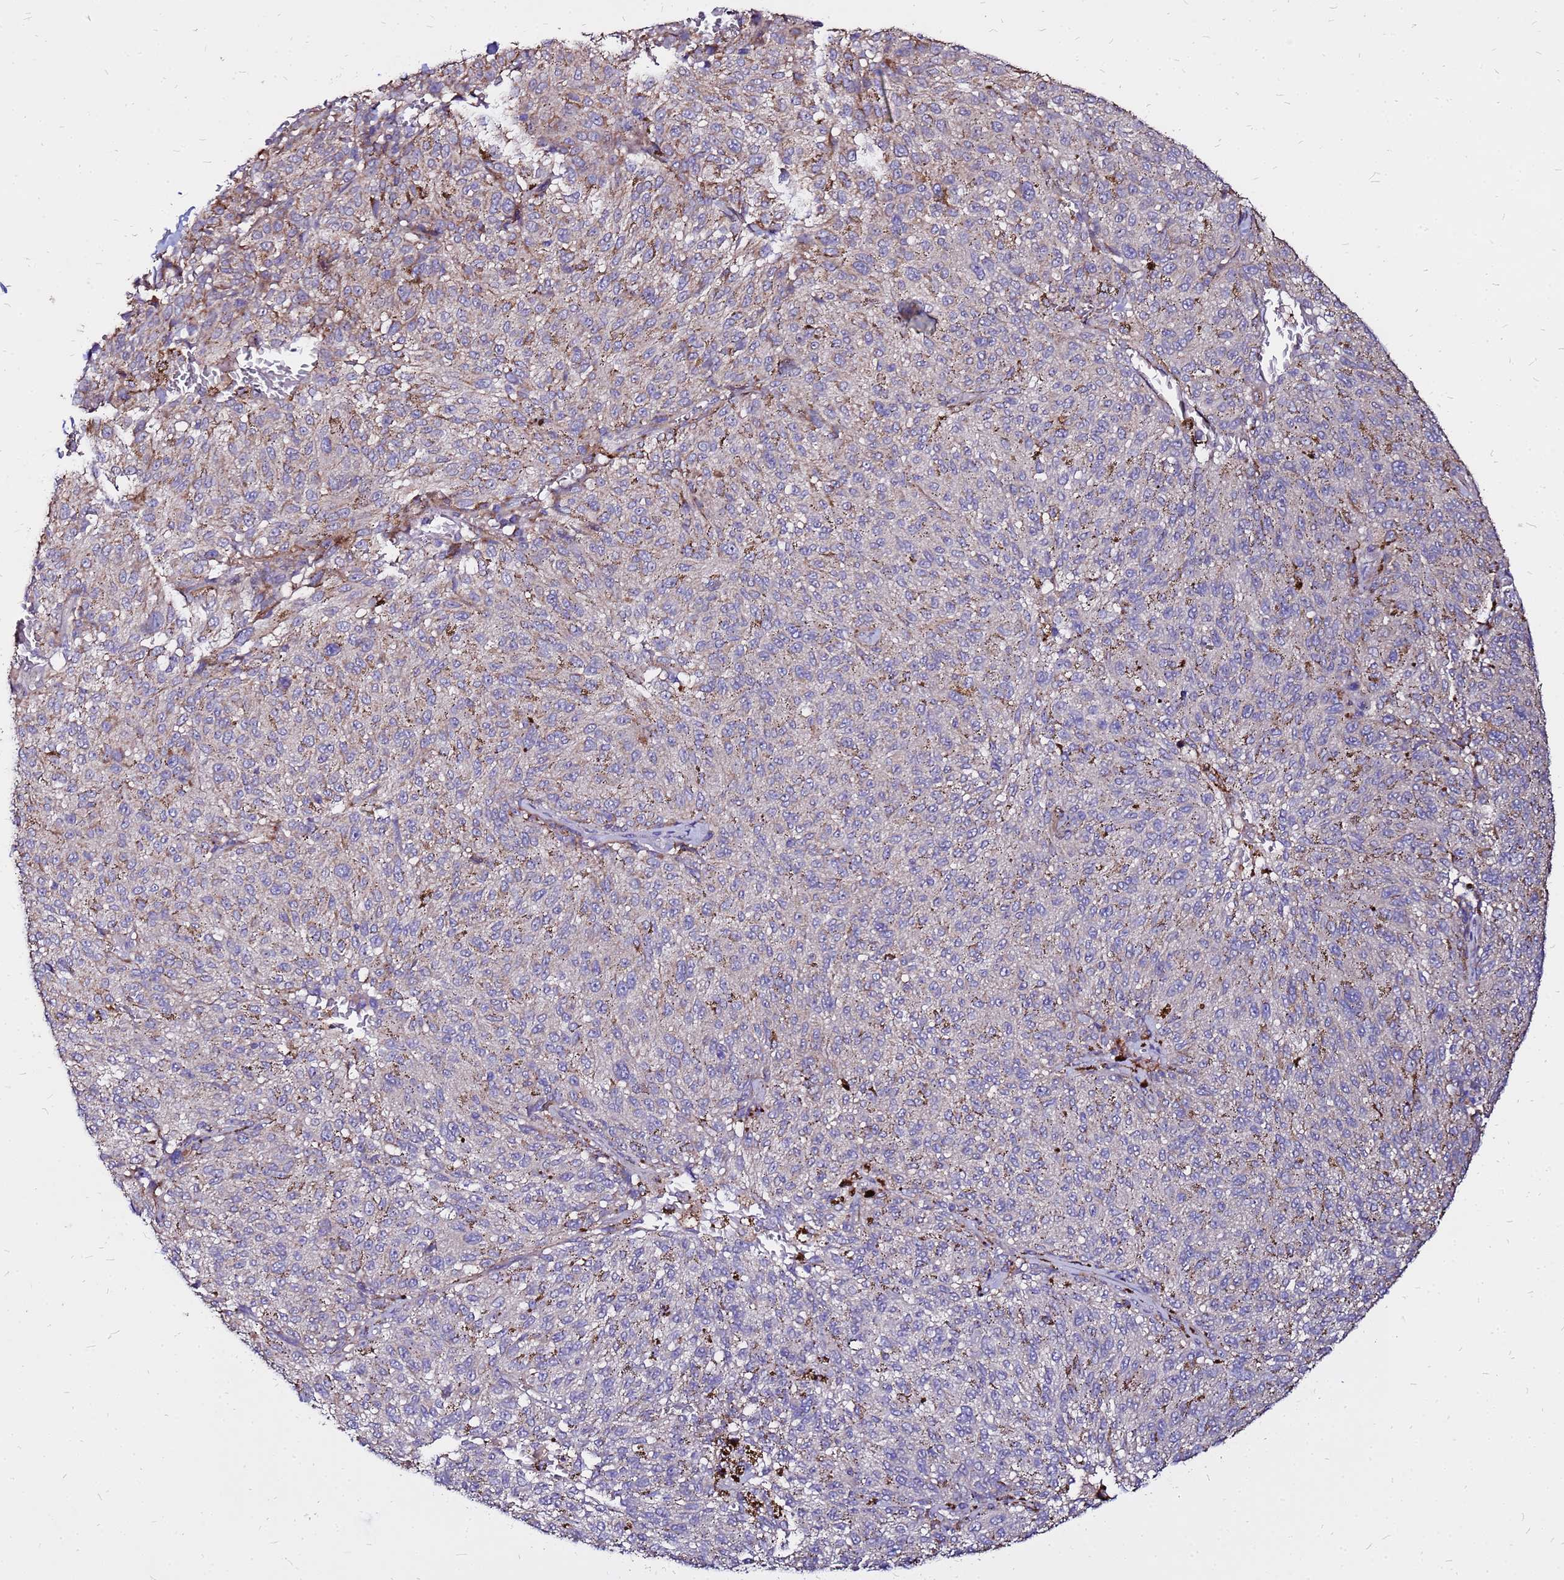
{"staining": {"intensity": "weak", "quantity": "<25%", "location": "cytoplasmic/membranous"}, "tissue": "melanoma", "cell_type": "Tumor cells", "image_type": "cancer", "snomed": [{"axis": "morphology", "description": "Malignant melanoma, NOS"}, {"axis": "topography", "description": "Skin"}], "caption": "An immunohistochemistry histopathology image of melanoma is shown. There is no staining in tumor cells of melanoma.", "gene": "ARHGEF5", "patient": {"sex": "female", "age": 72}}